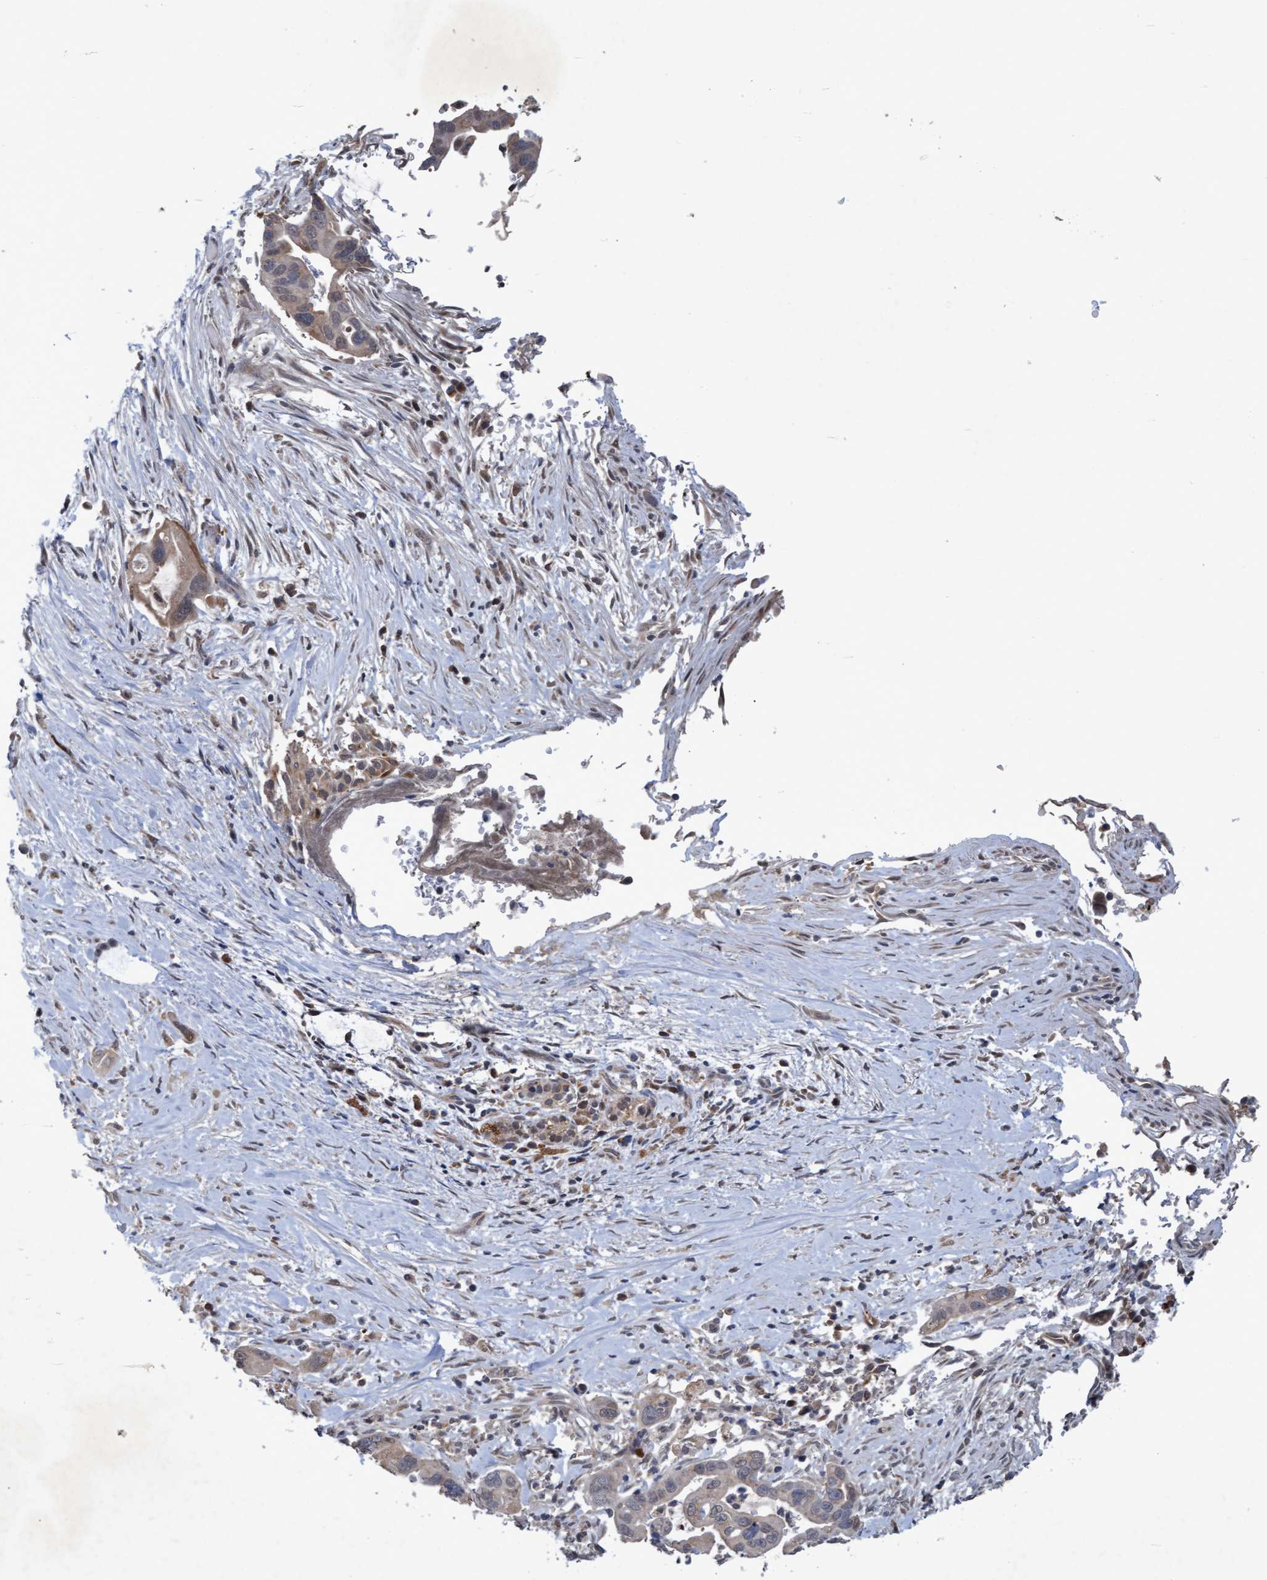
{"staining": {"intensity": "weak", "quantity": "25%-75%", "location": "cytoplasmic/membranous"}, "tissue": "pancreatic cancer", "cell_type": "Tumor cells", "image_type": "cancer", "snomed": [{"axis": "morphology", "description": "Adenocarcinoma, NOS"}, {"axis": "topography", "description": "Pancreas"}], "caption": "Human pancreatic adenocarcinoma stained with a brown dye shows weak cytoplasmic/membranous positive positivity in approximately 25%-75% of tumor cells.", "gene": "PSMB6", "patient": {"sex": "female", "age": 70}}